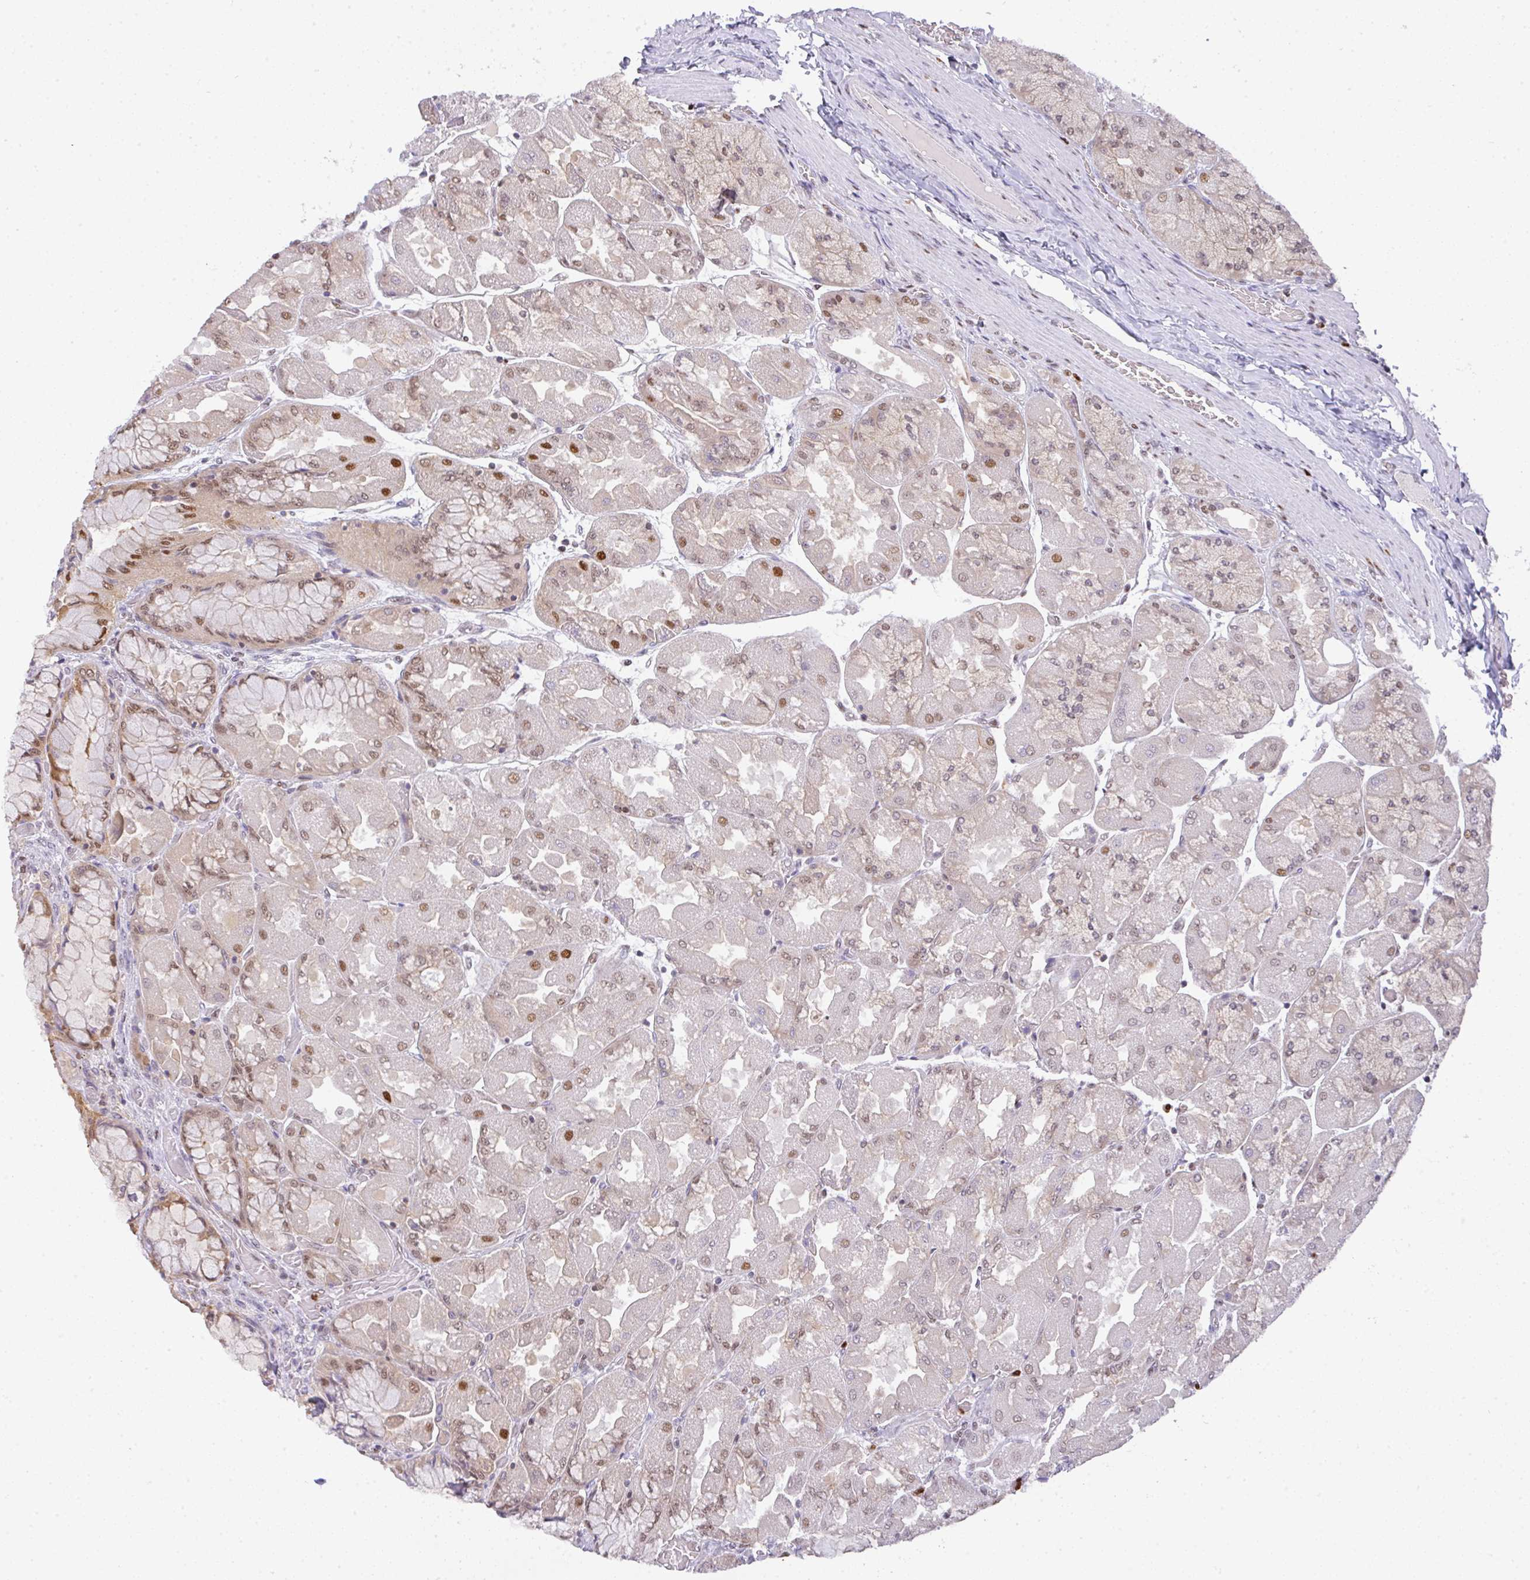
{"staining": {"intensity": "moderate", "quantity": ">75%", "location": "nuclear"}, "tissue": "stomach", "cell_type": "Glandular cells", "image_type": "normal", "snomed": [{"axis": "morphology", "description": "Normal tissue, NOS"}, {"axis": "topography", "description": "Stomach"}], "caption": "Stomach stained with immunohistochemistry (IHC) displays moderate nuclear staining in about >75% of glandular cells.", "gene": "BBX", "patient": {"sex": "female", "age": 61}}